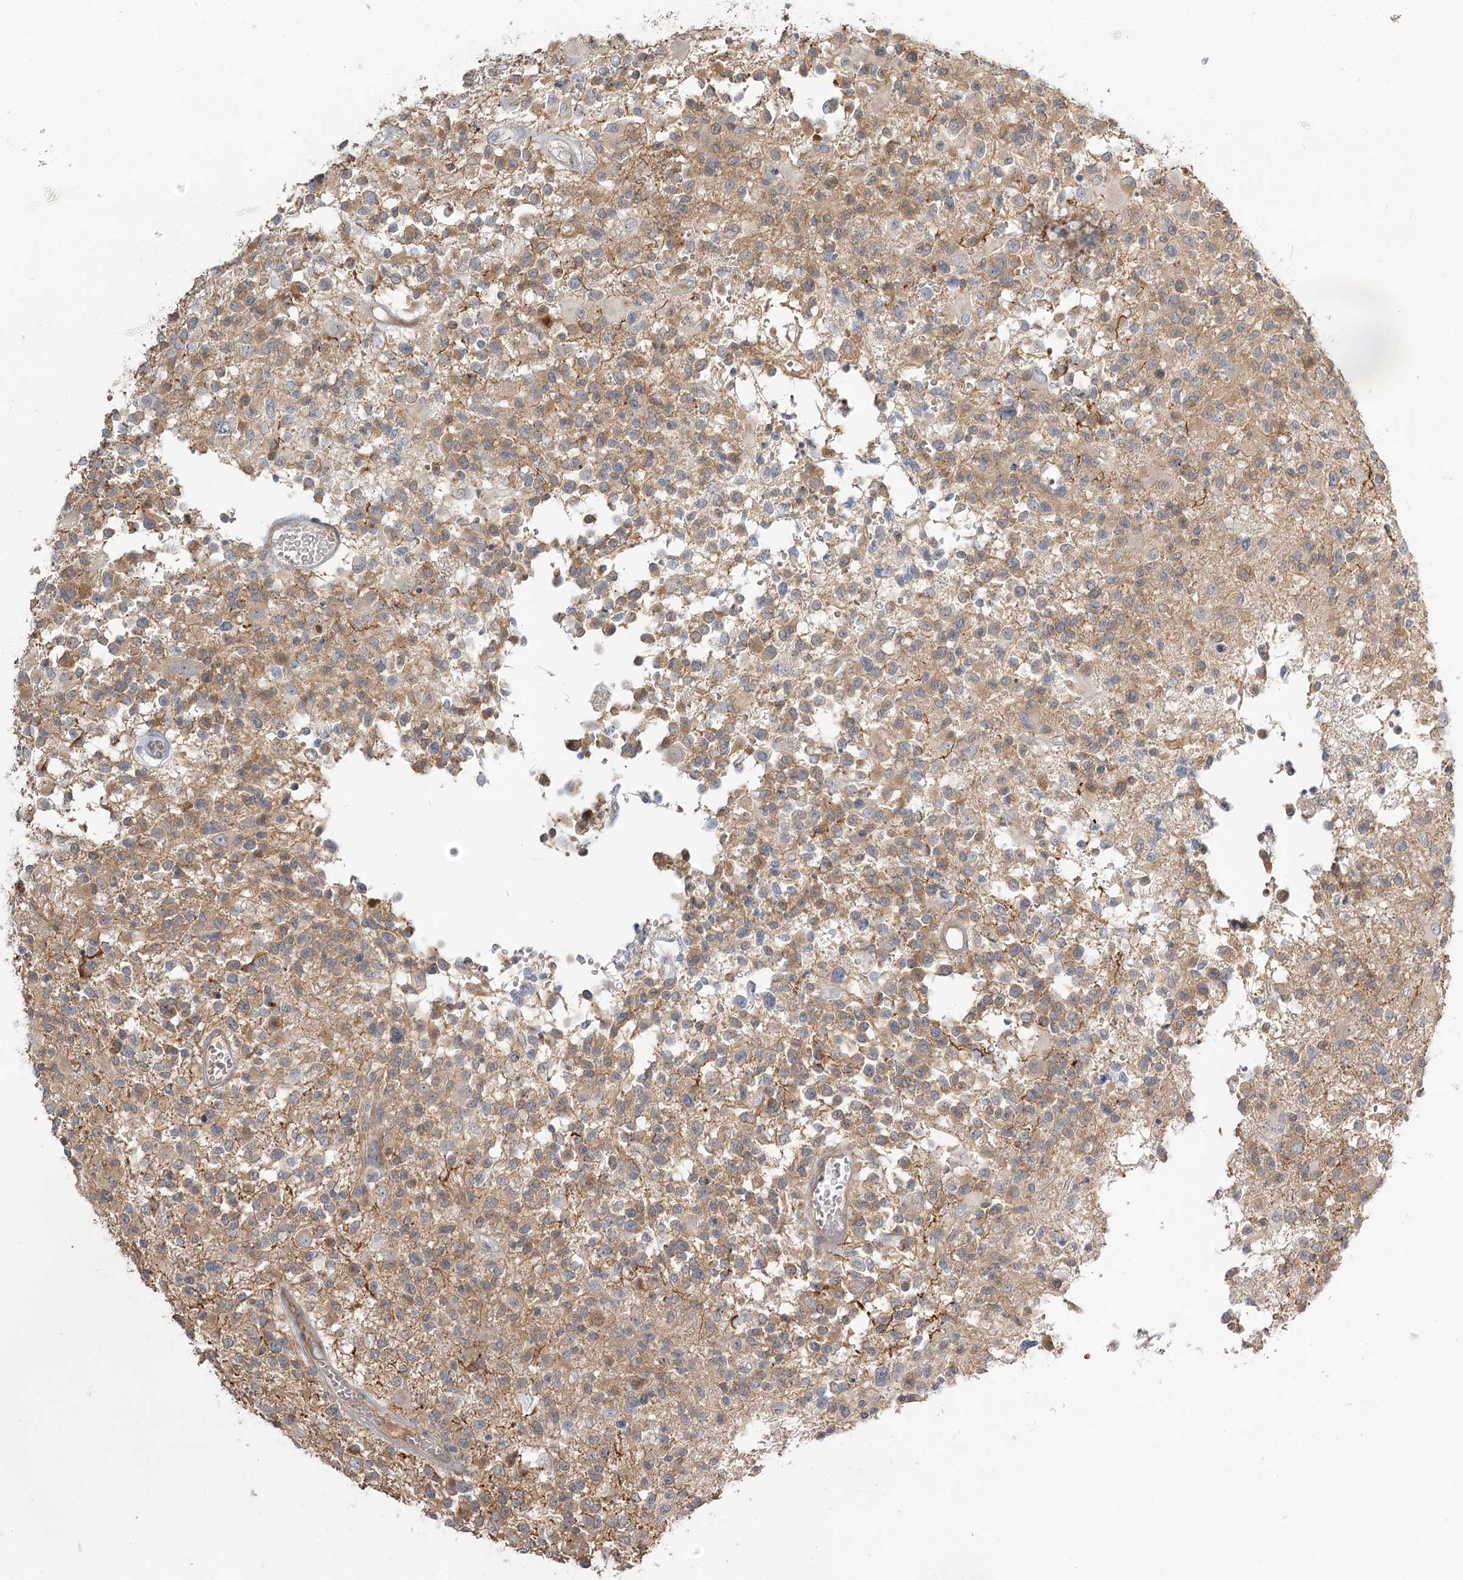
{"staining": {"intensity": "moderate", "quantity": "25%-75%", "location": "cytoplasmic/membranous"}, "tissue": "glioma", "cell_type": "Tumor cells", "image_type": "cancer", "snomed": [{"axis": "morphology", "description": "Glioma, malignant, High grade"}, {"axis": "morphology", "description": "Glioblastoma, NOS"}, {"axis": "topography", "description": "Brain"}], "caption": "Glioma was stained to show a protein in brown. There is medium levels of moderate cytoplasmic/membranous expression in about 25%-75% of tumor cells.", "gene": "GUCY2C", "patient": {"sex": "male", "age": 60}}